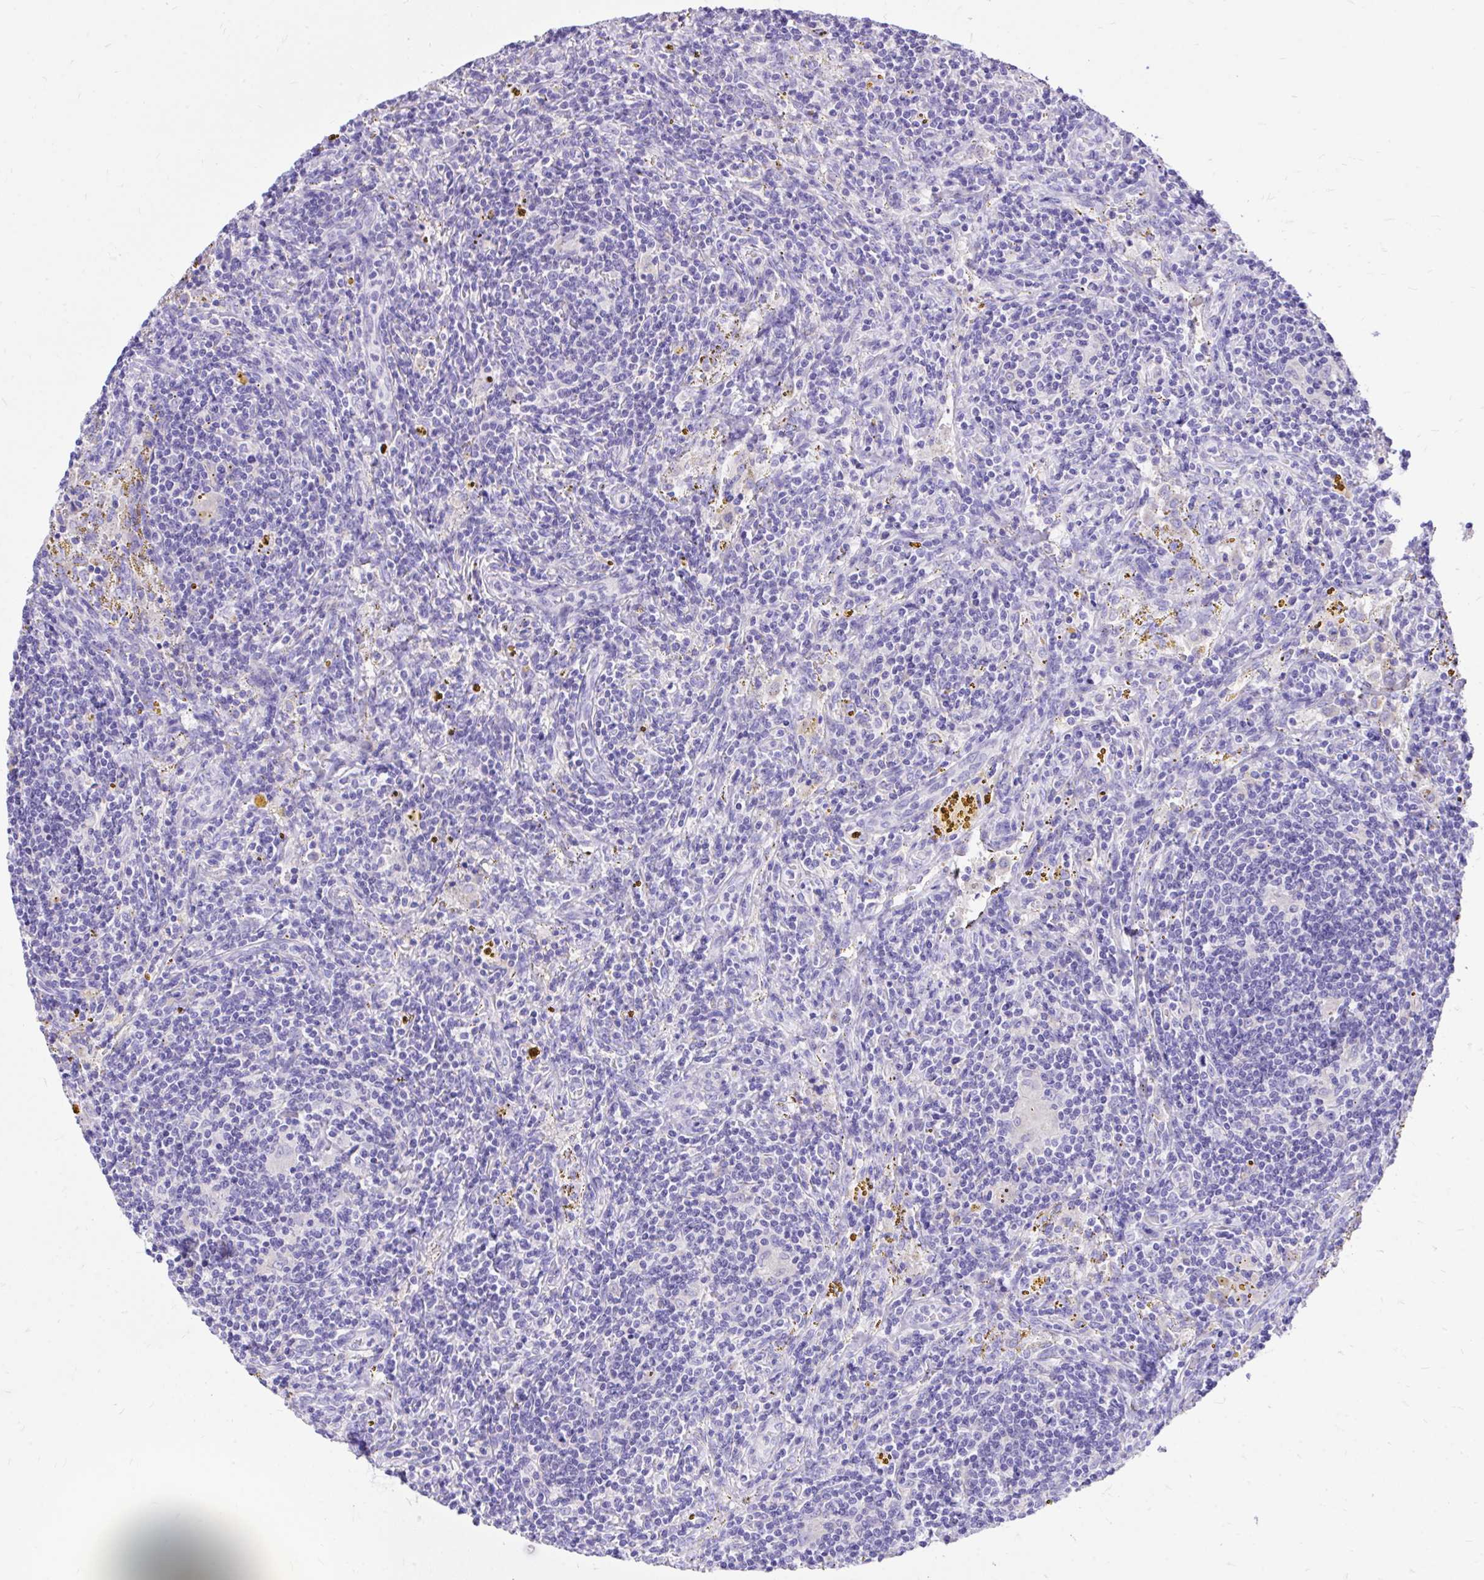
{"staining": {"intensity": "negative", "quantity": "none", "location": "none"}, "tissue": "lymphoma", "cell_type": "Tumor cells", "image_type": "cancer", "snomed": [{"axis": "morphology", "description": "Malignant lymphoma, non-Hodgkin's type, Low grade"}, {"axis": "topography", "description": "Spleen"}], "caption": "Immunohistochemical staining of human low-grade malignant lymphoma, non-Hodgkin's type displays no significant expression in tumor cells.", "gene": "MON1A", "patient": {"sex": "female", "age": 70}}